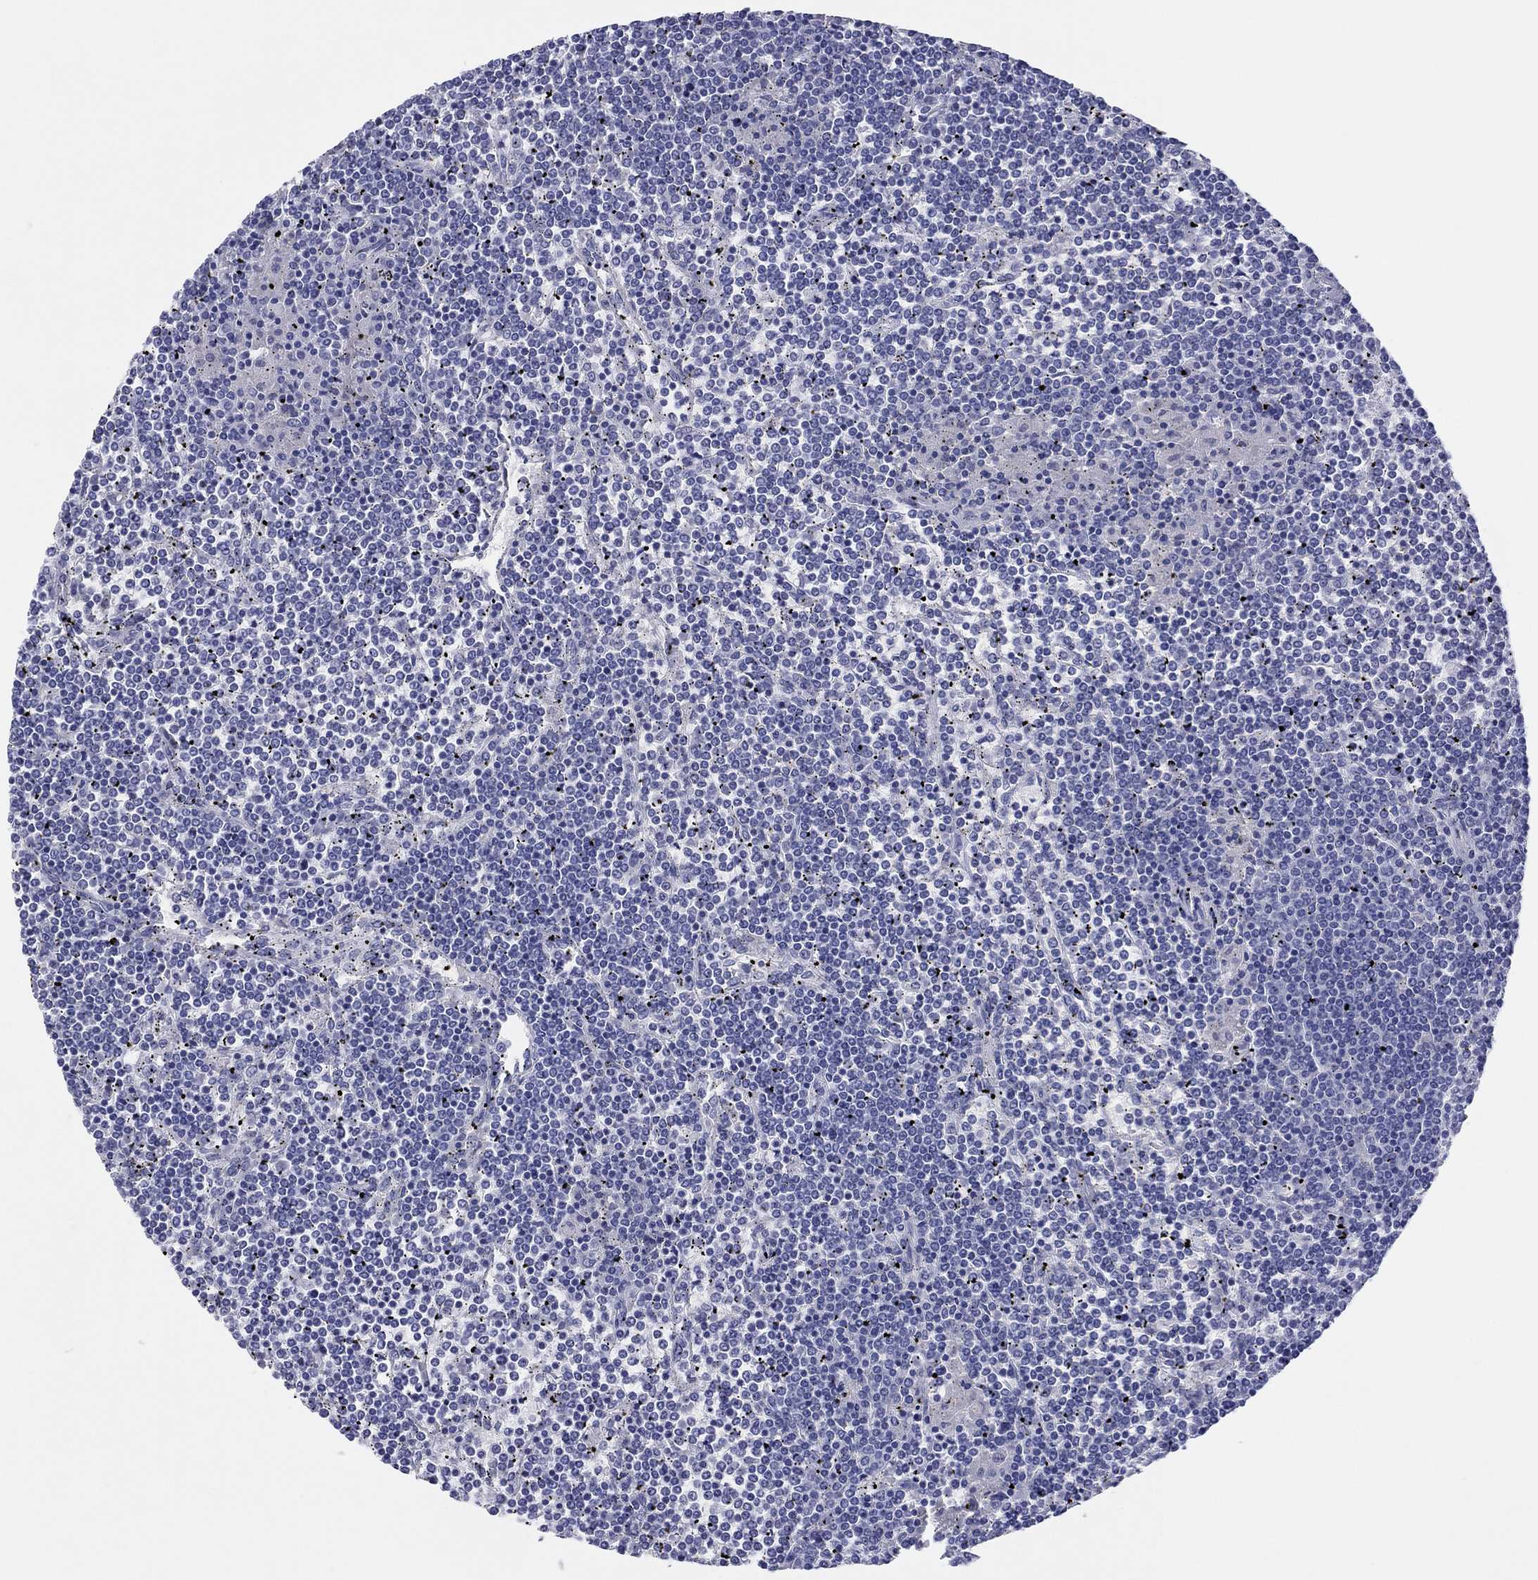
{"staining": {"intensity": "negative", "quantity": "none", "location": "none"}, "tissue": "lymphoma", "cell_type": "Tumor cells", "image_type": "cancer", "snomed": [{"axis": "morphology", "description": "Malignant lymphoma, non-Hodgkin's type, Low grade"}, {"axis": "topography", "description": "Spleen"}], "caption": "A high-resolution histopathology image shows IHC staining of lymphoma, which reveals no significant expression in tumor cells.", "gene": "ERICH3", "patient": {"sex": "female", "age": 19}}